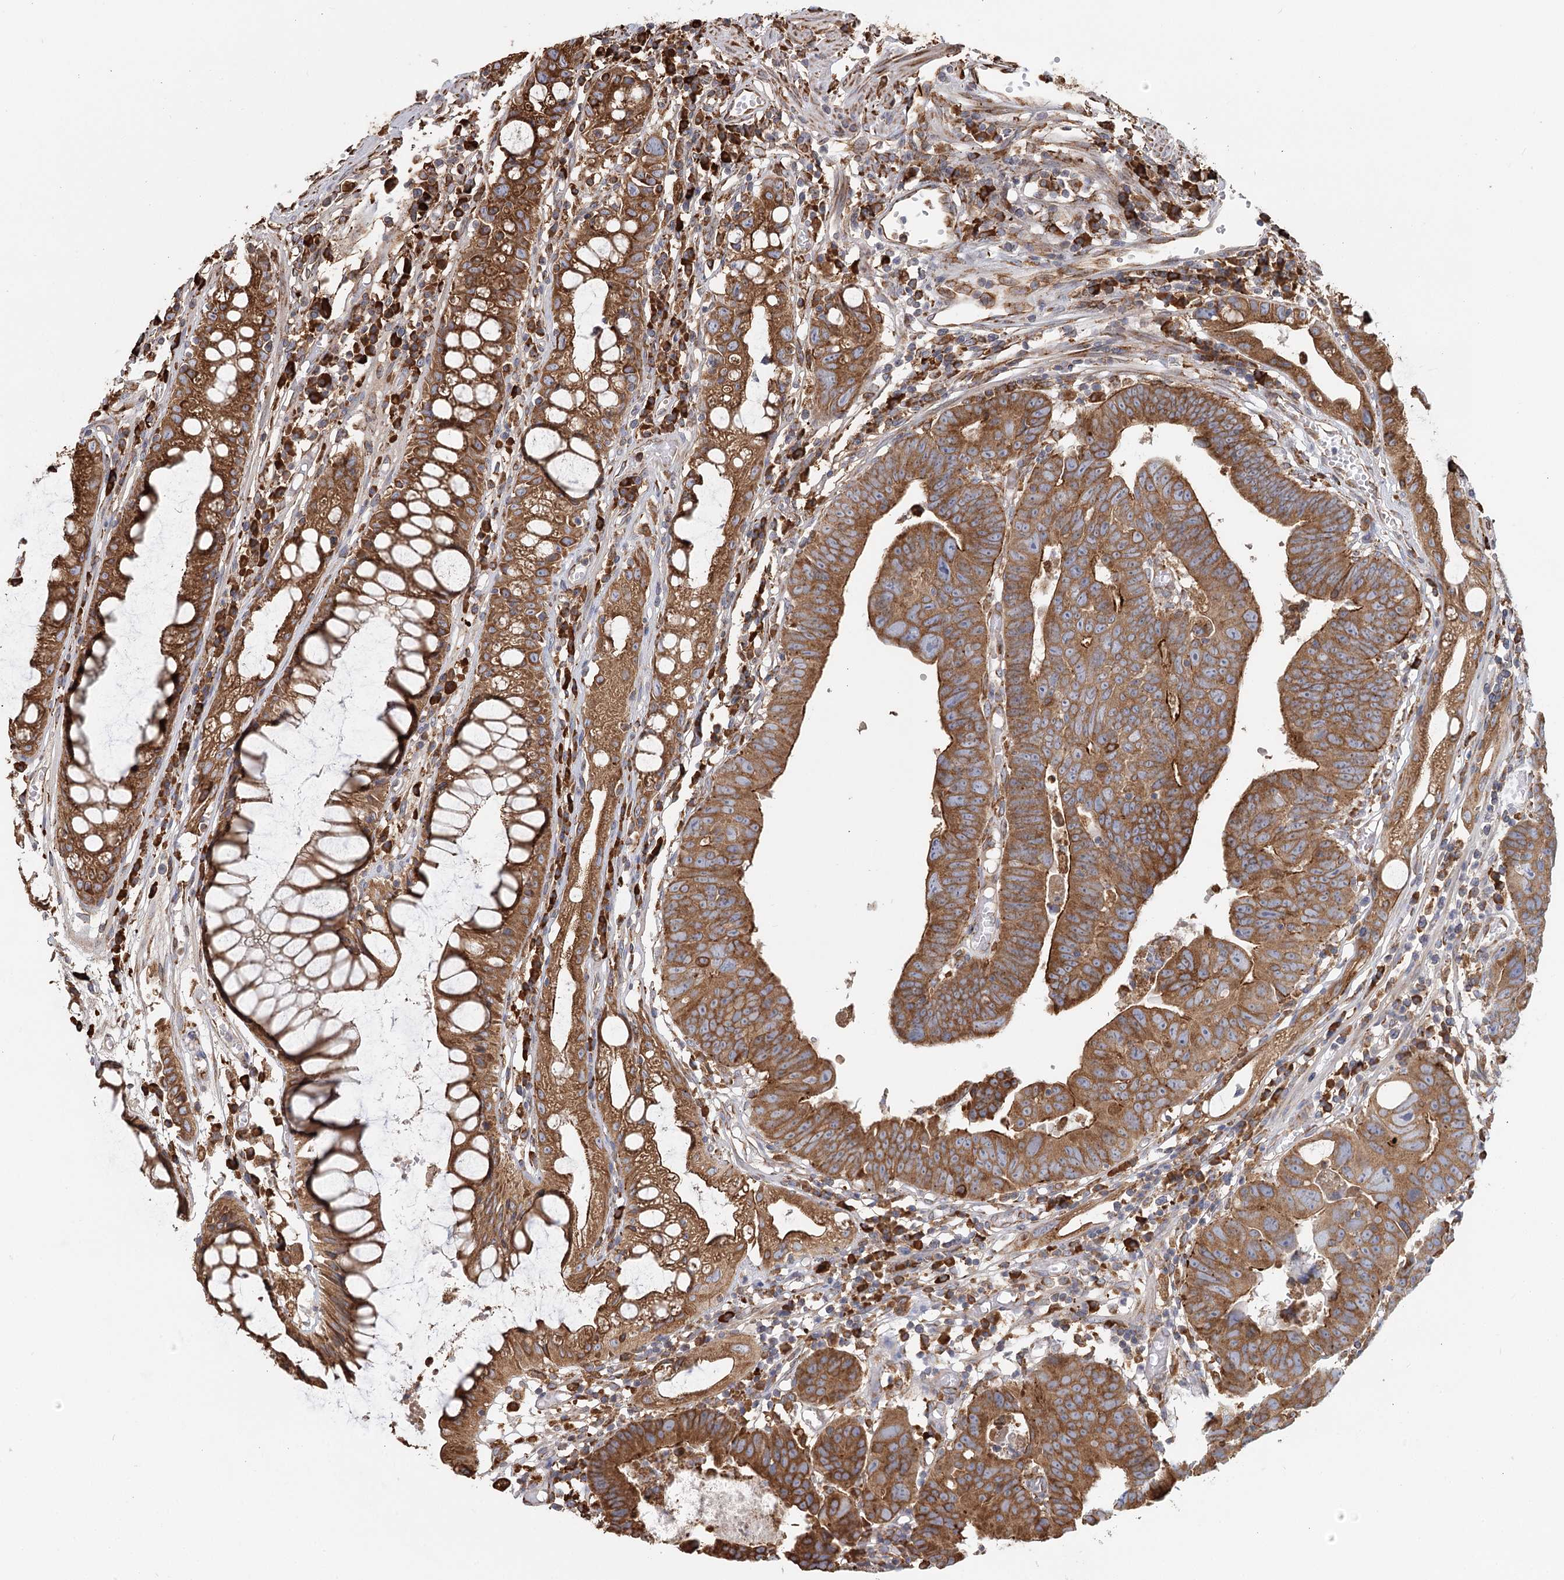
{"staining": {"intensity": "moderate", "quantity": ">75%", "location": "cytoplasmic/membranous"}, "tissue": "colorectal cancer", "cell_type": "Tumor cells", "image_type": "cancer", "snomed": [{"axis": "morphology", "description": "Adenocarcinoma, NOS"}, {"axis": "topography", "description": "Rectum"}], "caption": "Protein staining of colorectal cancer tissue shows moderate cytoplasmic/membranous staining in approximately >75% of tumor cells. The protein of interest is stained brown, and the nuclei are stained in blue (DAB (3,3'-diaminobenzidine) IHC with brightfield microscopy, high magnification).", "gene": "TAS1R1", "patient": {"sex": "female", "age": 65}}